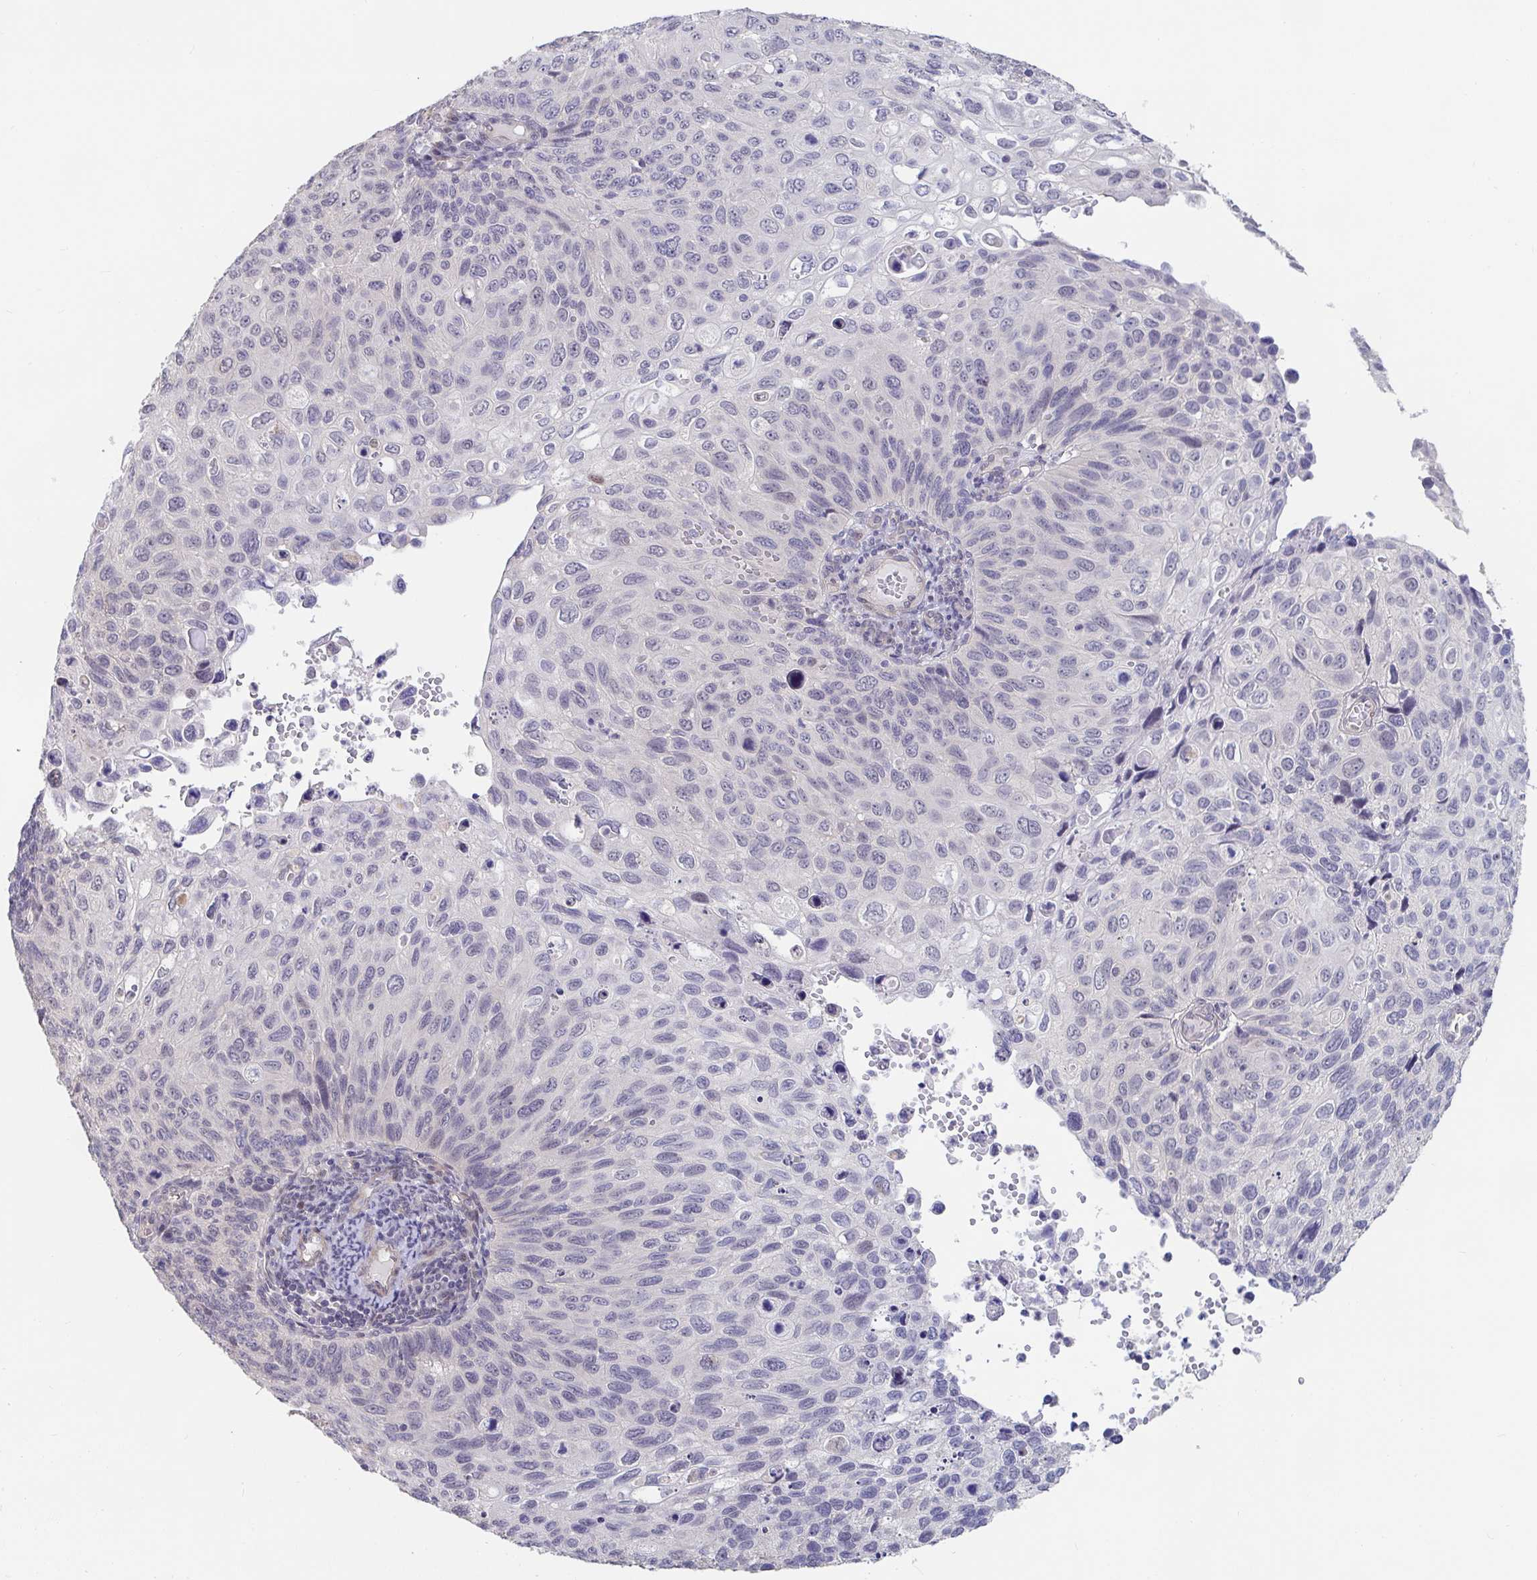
{"staining": {"intensity": "negative", "quantity": "none", "location": "none"}, "tissue": "cervical cancer", "cell_type": "Tumor cells", "image_type": "cancer", "snomed": [{"axis": "morphology", "description": "Squamous cell carcinoma, NOS"}, {"axis": "topography", "description": "Cervix"}], "caption": "IHC image of neoplastic tissue: human cervical cancer stained with DAB (3,3'-diaminobenzidine) shows no significant protein expression in tumor cells.", "gene": "FAM156B", "patient": {"sex": "female", "age": 70}}